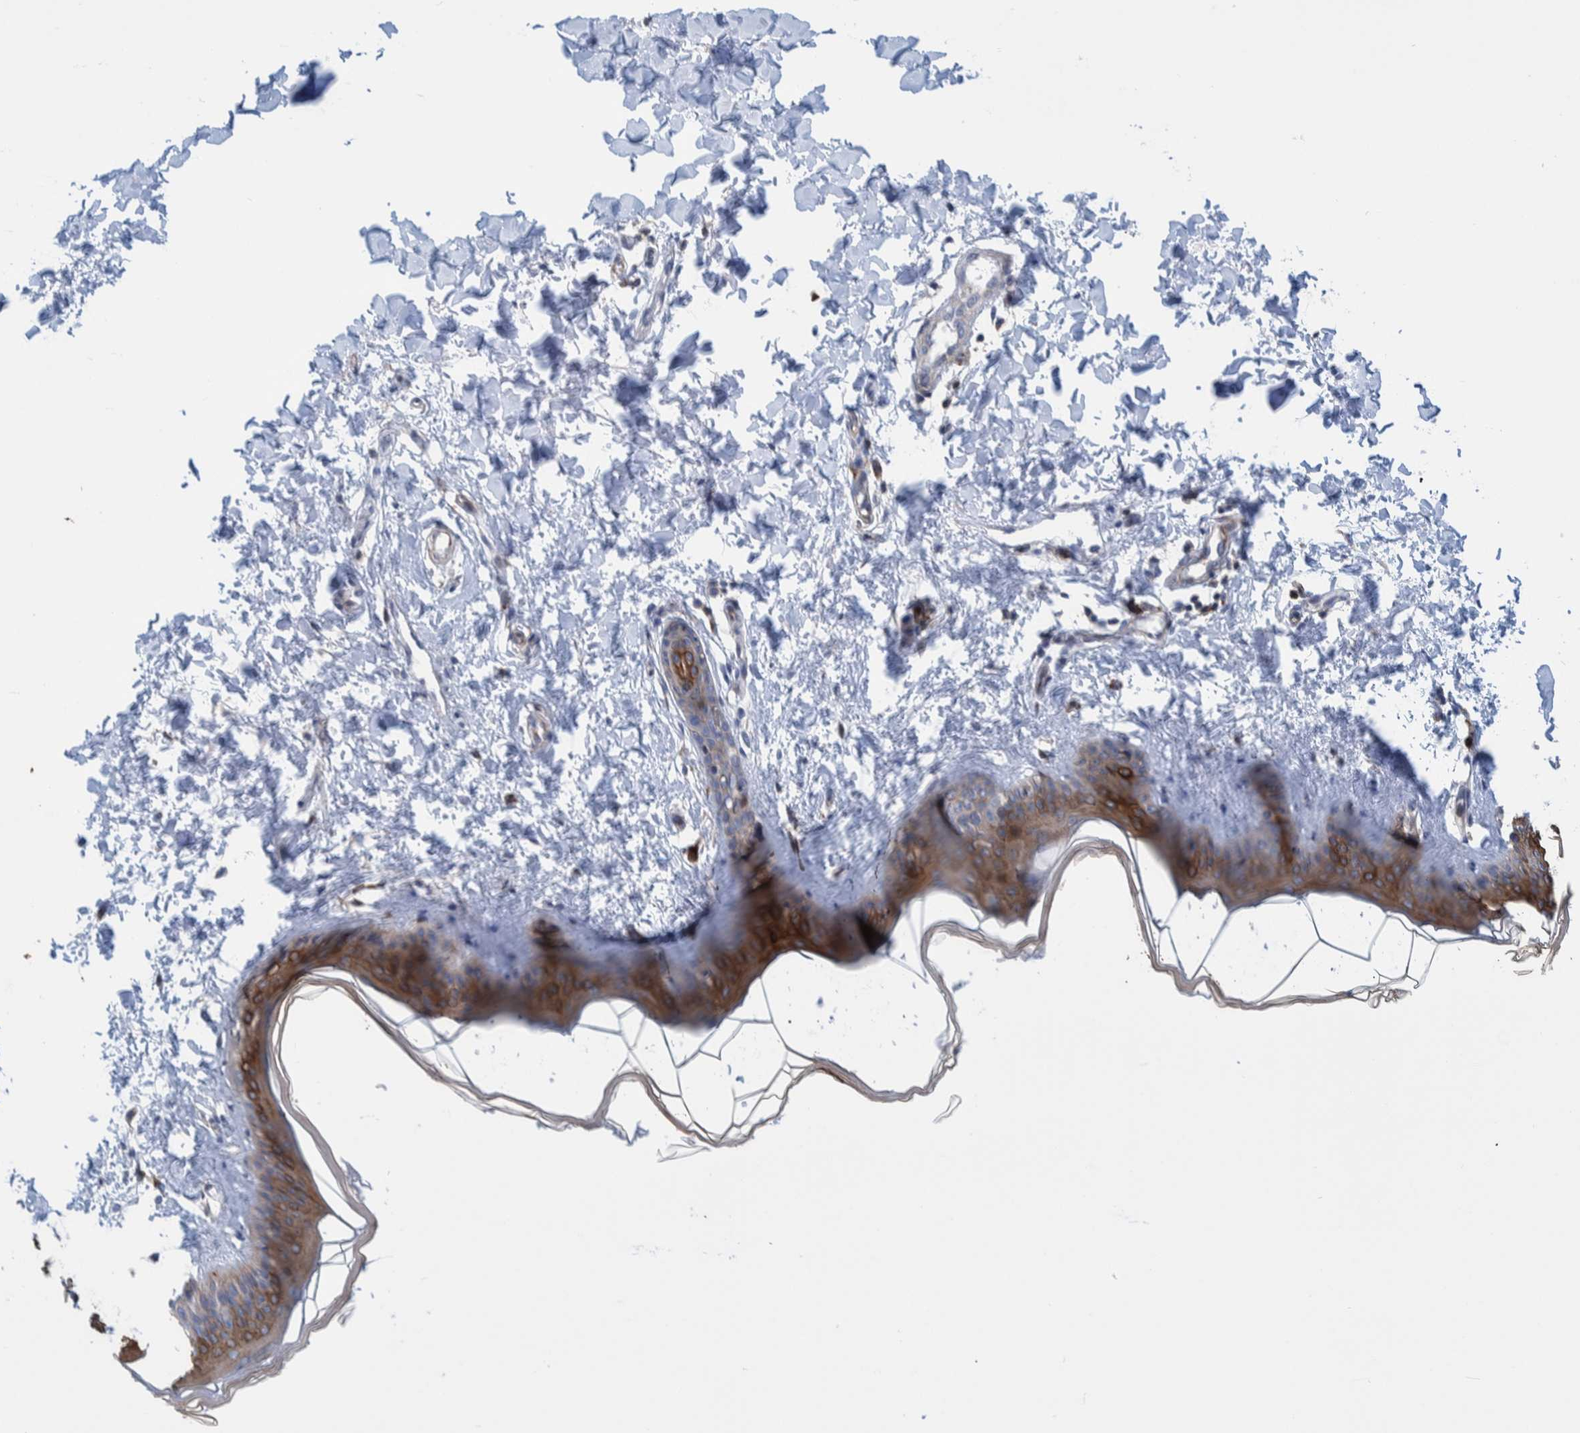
{"staining": {"intensity": "negative", "quantity": "none", "location": "none"}, "tissue": "skin", "cell_type": "Fibroblasts", "image_type": "normal", "snomed": [{"axis": "morphology", "description": "Normal tissue, NOS"}, {"axis": "topography", "description": "Skin"}], "caption": "Immunohistochemistry (IHC) micrograph of unremarkable human skin stained for a protein (brown), which displays no positivity in fibroblasts. (IHC, brightfield microscopy, high magnification).", "gene": "MKS1", "patient": {"sex": "female", "age": 17}}